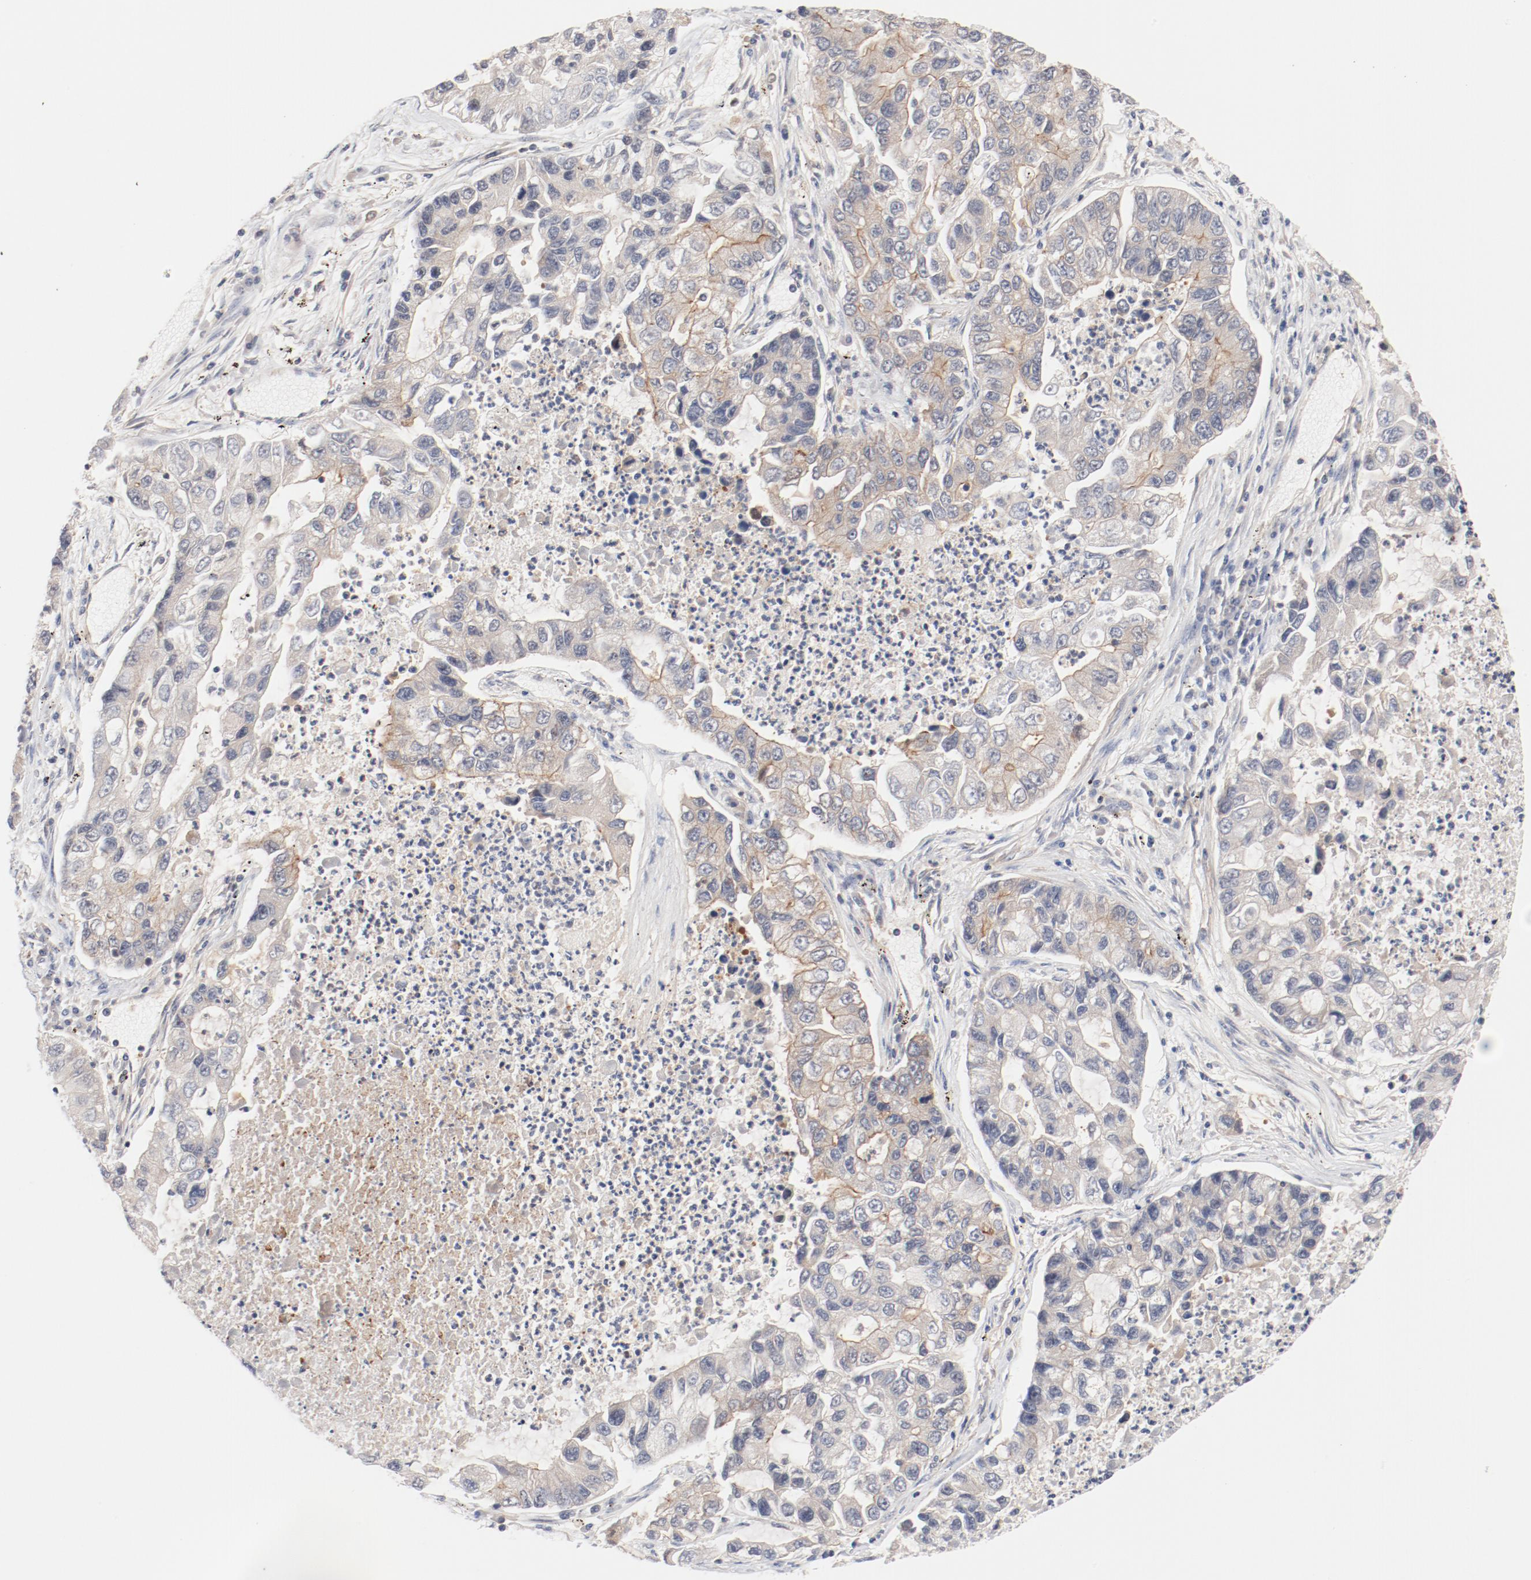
{"staining": {"intensity": "weak", "quantity": "25%-75%", "location": "cytoplasmic/membranous"}, "tissue": "lung cancer", "cell_type": "Tumor cells", "image_type": "cancer", "snomed": [{"axis": "morphology", "description": "Adenocarcinoma, NOS"}, {"axis": "topography", "description": "Lung"}], "caption": "Immunohistochemical staining of human lung adenocarcinoma demonstrates low levels of weak cytoplasmic/membranous protein positivity in about 25%-75% of tumor cells.", "gene": "ZNF267", "patient": {"sex": "female", "age": 51}}